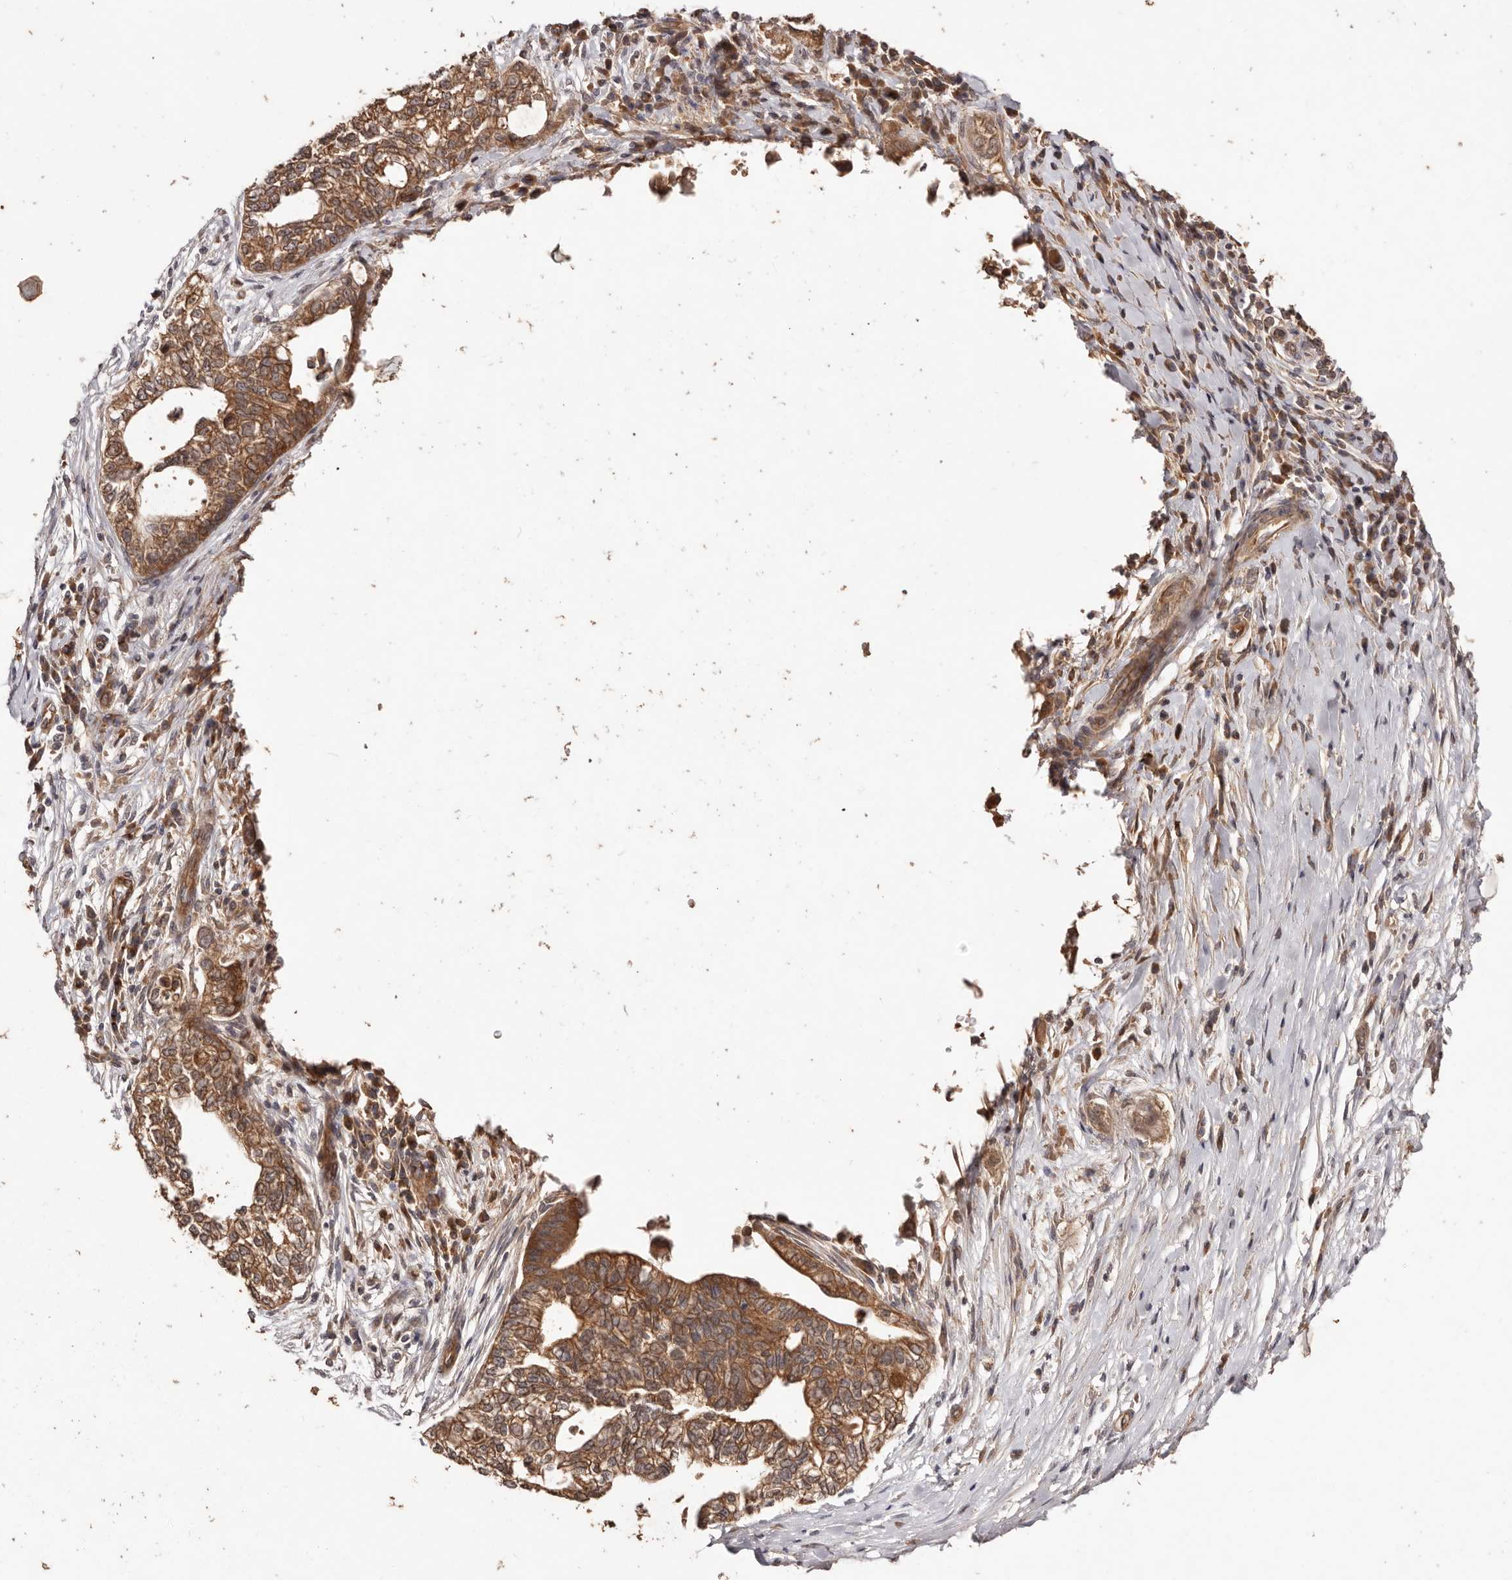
{"staining": {"intensity": "moderate", "quantity": ">75%", "location": "cytoplasmic/membranous"}, "tissue": "pancreatic cancer", "cell_type": "Tumor cells", "image_type": "cancer", "snomed": [{"axis": "morphology", "description": "Adenocarcinoma, NOS"}, {"axis": "topography", "description": "Pancreas"}], "caption": "An image of pancreatic cancer stained for a protein exhibits moderate cytoplasmic/membranous brown staining in tumor cells. The staining is performed using DAB (3,3'-diaminobenzidine) brown chromogen to label protein expression. The nuclei are counter-stained blue using hematoxylin.", "gene": "CCL14", "patient": {"sex": "male", "age": 72}}